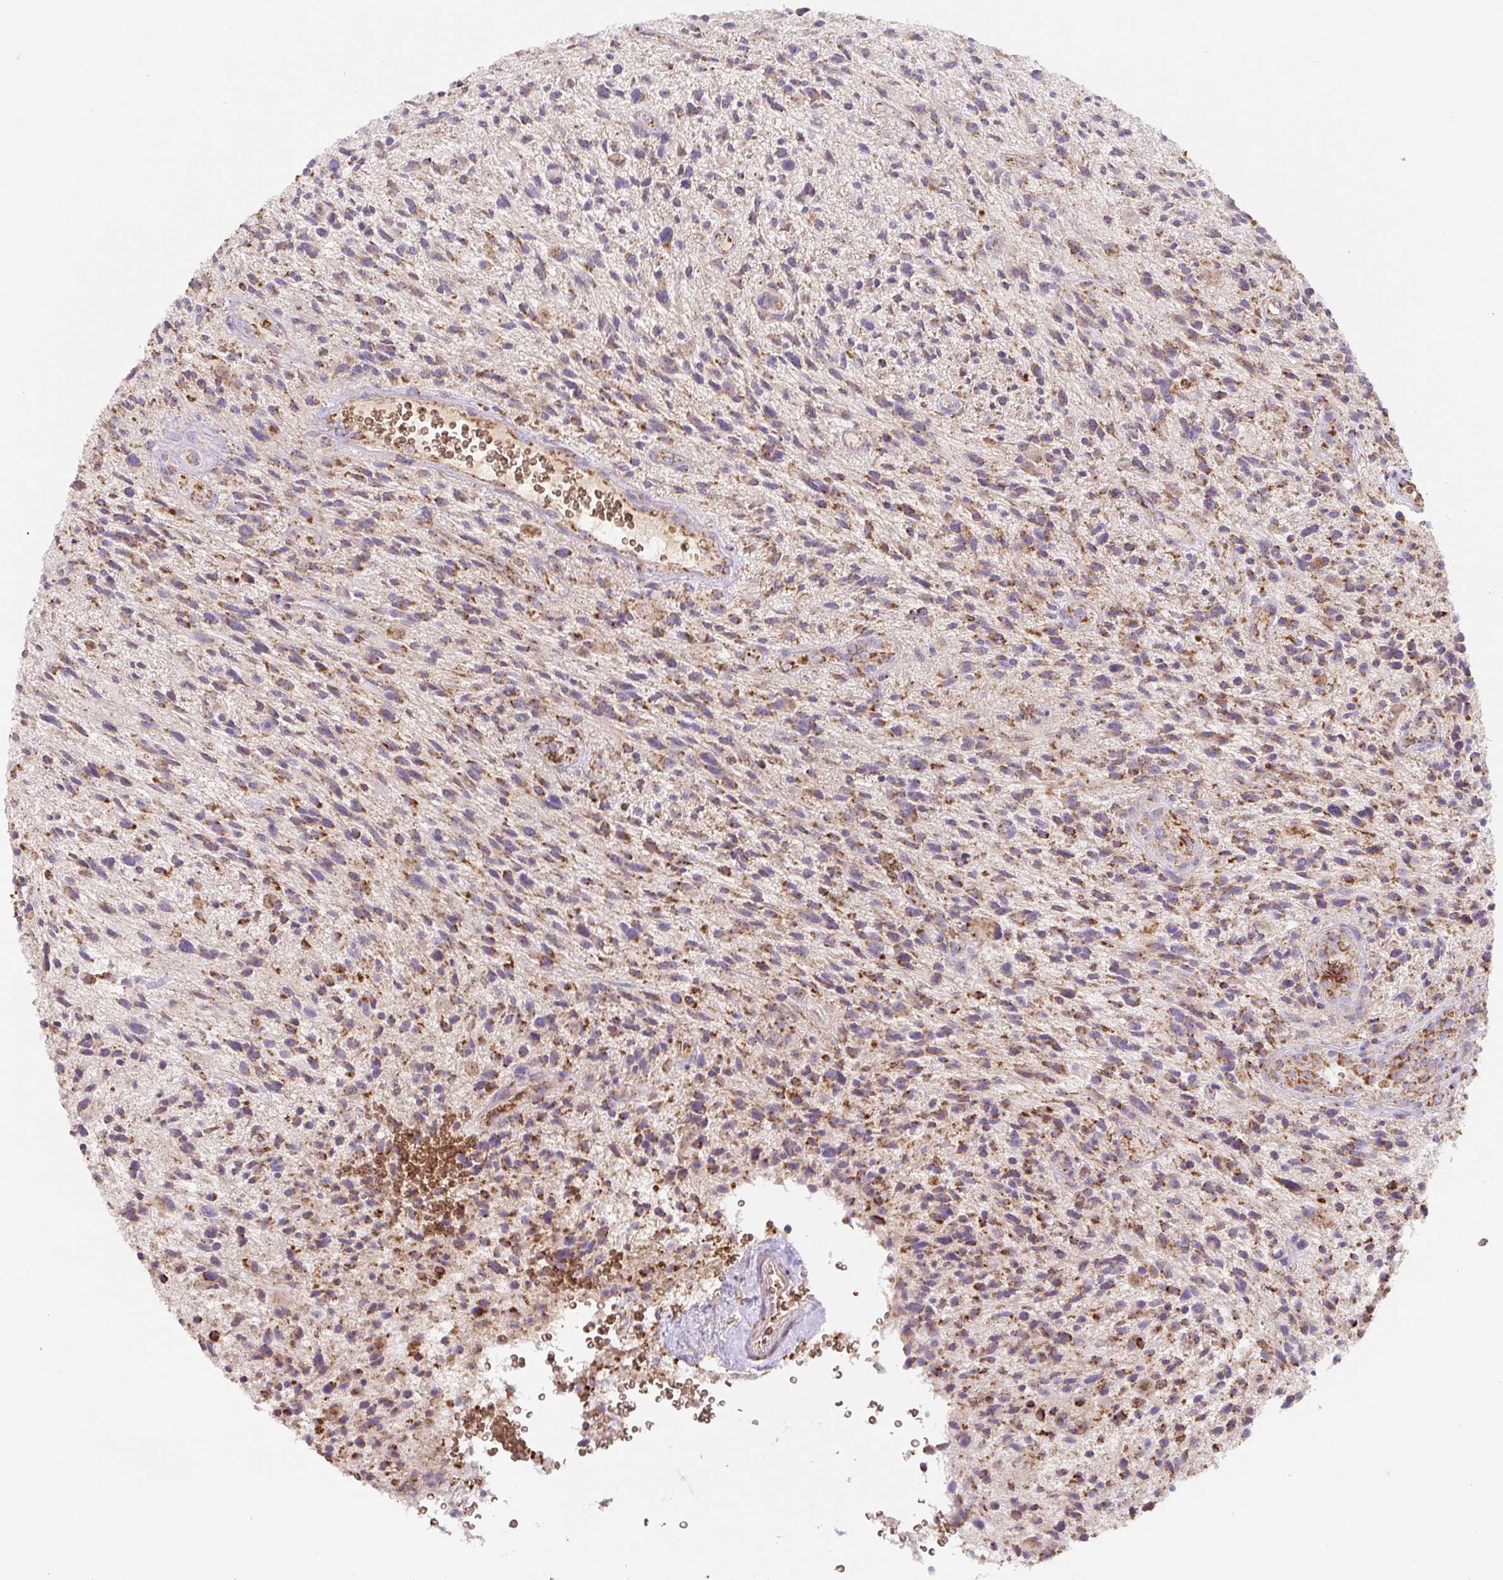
{"staining": {"intensity": "moderate", "quantity": ">75%", "location": "cytoplasmic/membranous"}, "tissue": "glioma", "cell_type": "Tumor cells", "image_type": "cancer", "snomed": [{"axis": "morphology", "description": "Glioma, malignant, High grade"}, {"axis": "topography", "description": "Brain"}], "caption": "Malignant glioma (high-grade) was stained to show a protein in brown. There is medium levels of moderate cytoplasmic/membranous expression in approximately >75% of tumor cells. (Stains: DAB in brown, nuclei in blue, Microscopy: brightfield microscopy at high magnification).", "gene": "MT-CO2", "patient": {"sex": "male", "age": 47}}